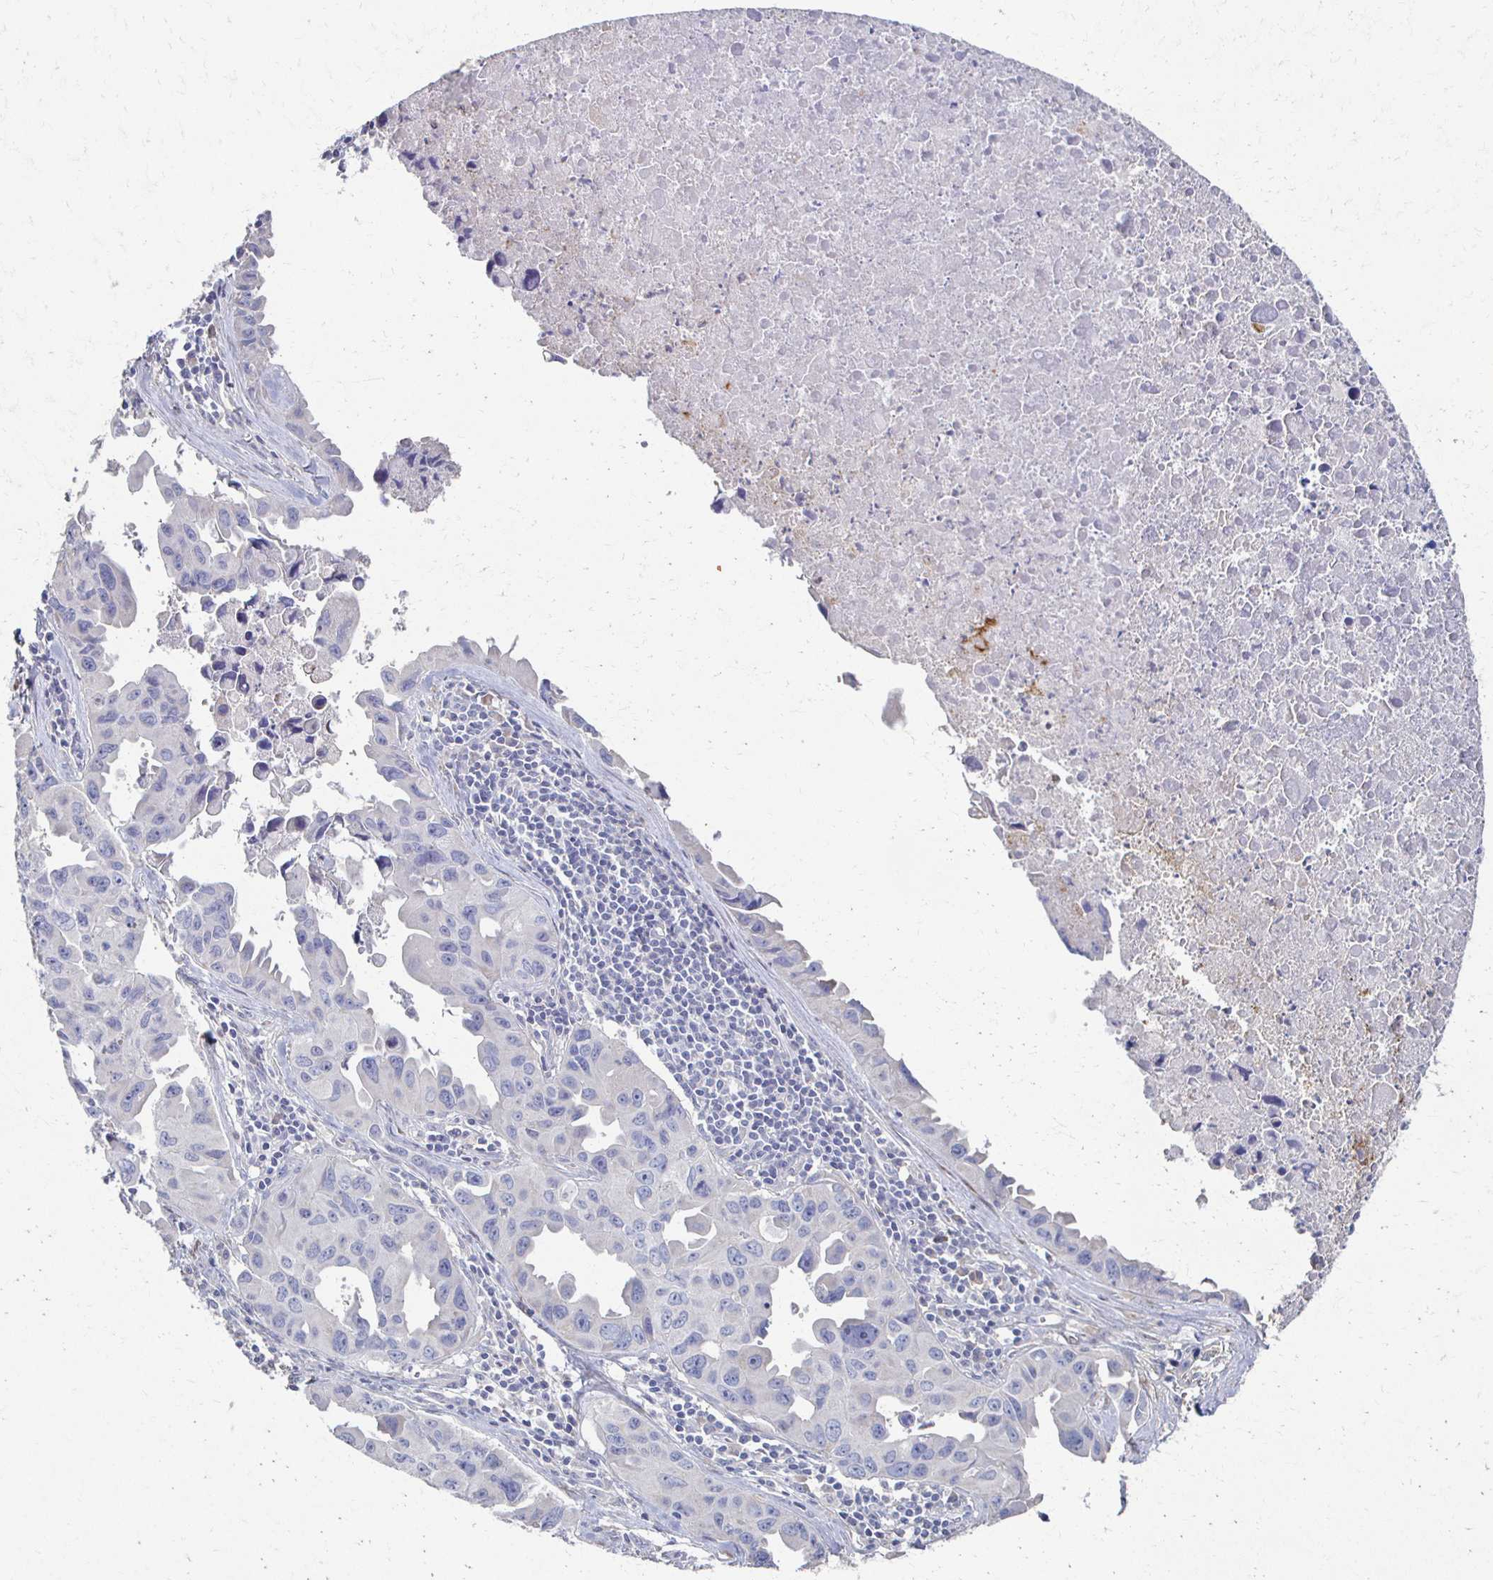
{"staining": {"intensity": "negative", "quantity": "none", "location": "none"}, "tissue": "lung cancer", "cell_type": "Tumor cells", "image_type": "cancer", "snomed": [{"axis": "morphology", "description": "Adenocarcinoma, NOS"}, {"axis": "topography", "description": "Lymph node"}, {"axis": "topography", "description": "Lung"}], "caption": "A high-resolution image shows IHC staining of lung adenocarcinoma, which shows no significant staining in tumor cells.", "gene": "CX3CR1", "patient": {"sex": "male", "age": 64}}